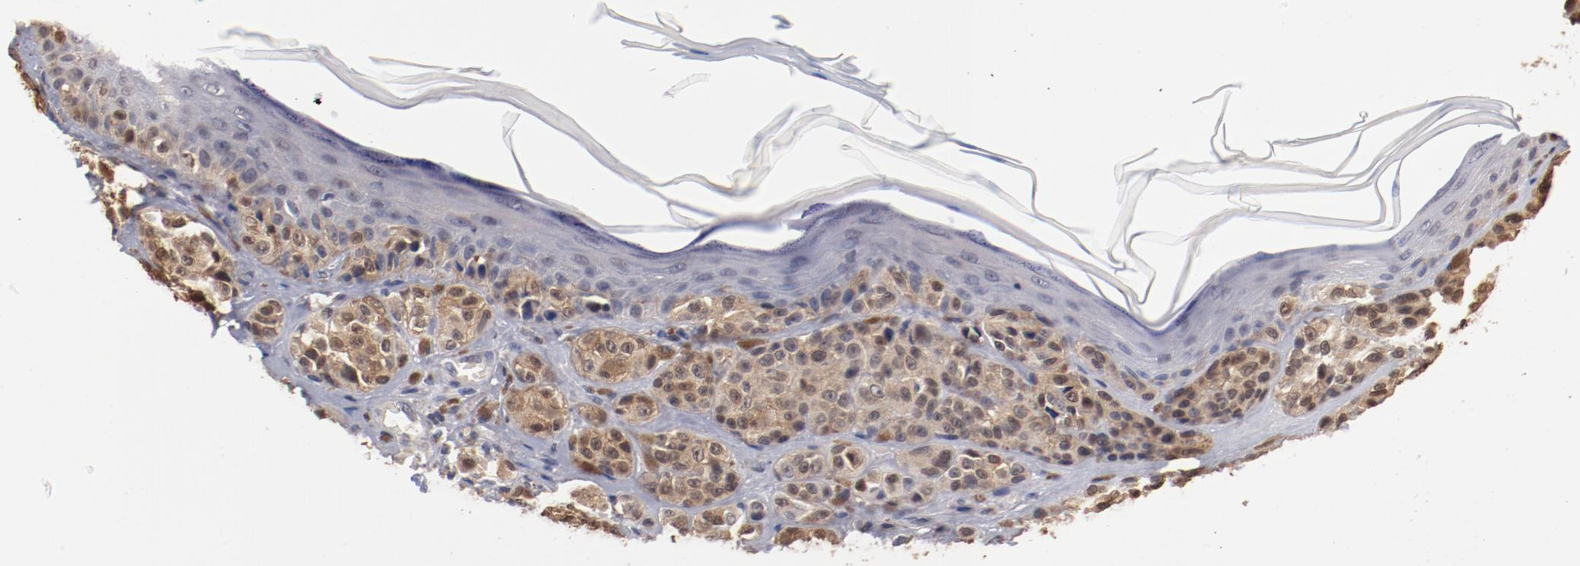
{"staining": {"intensity": "weak", "quantity": ">75%", "location": "cytoplasmic/membranous"}, "tissue": "melanoma", "cell_type": "Tumor cells", "image_type": "cancer", "snomed": [{"axis": "morphology", "description": "Malignant melanoma, NOS"}, {"axis": "topography", "description": "Skin"}], "caption": "Immunohistochemical staining of human malignant melanoma displays low levels of weak cytoplasmic/membranous staining in about >75% of tumor cells. (IHC, brightfield microscopy, high magnification).", "gene": "MIF", "patient": {"sex": "female", "age": 75}}